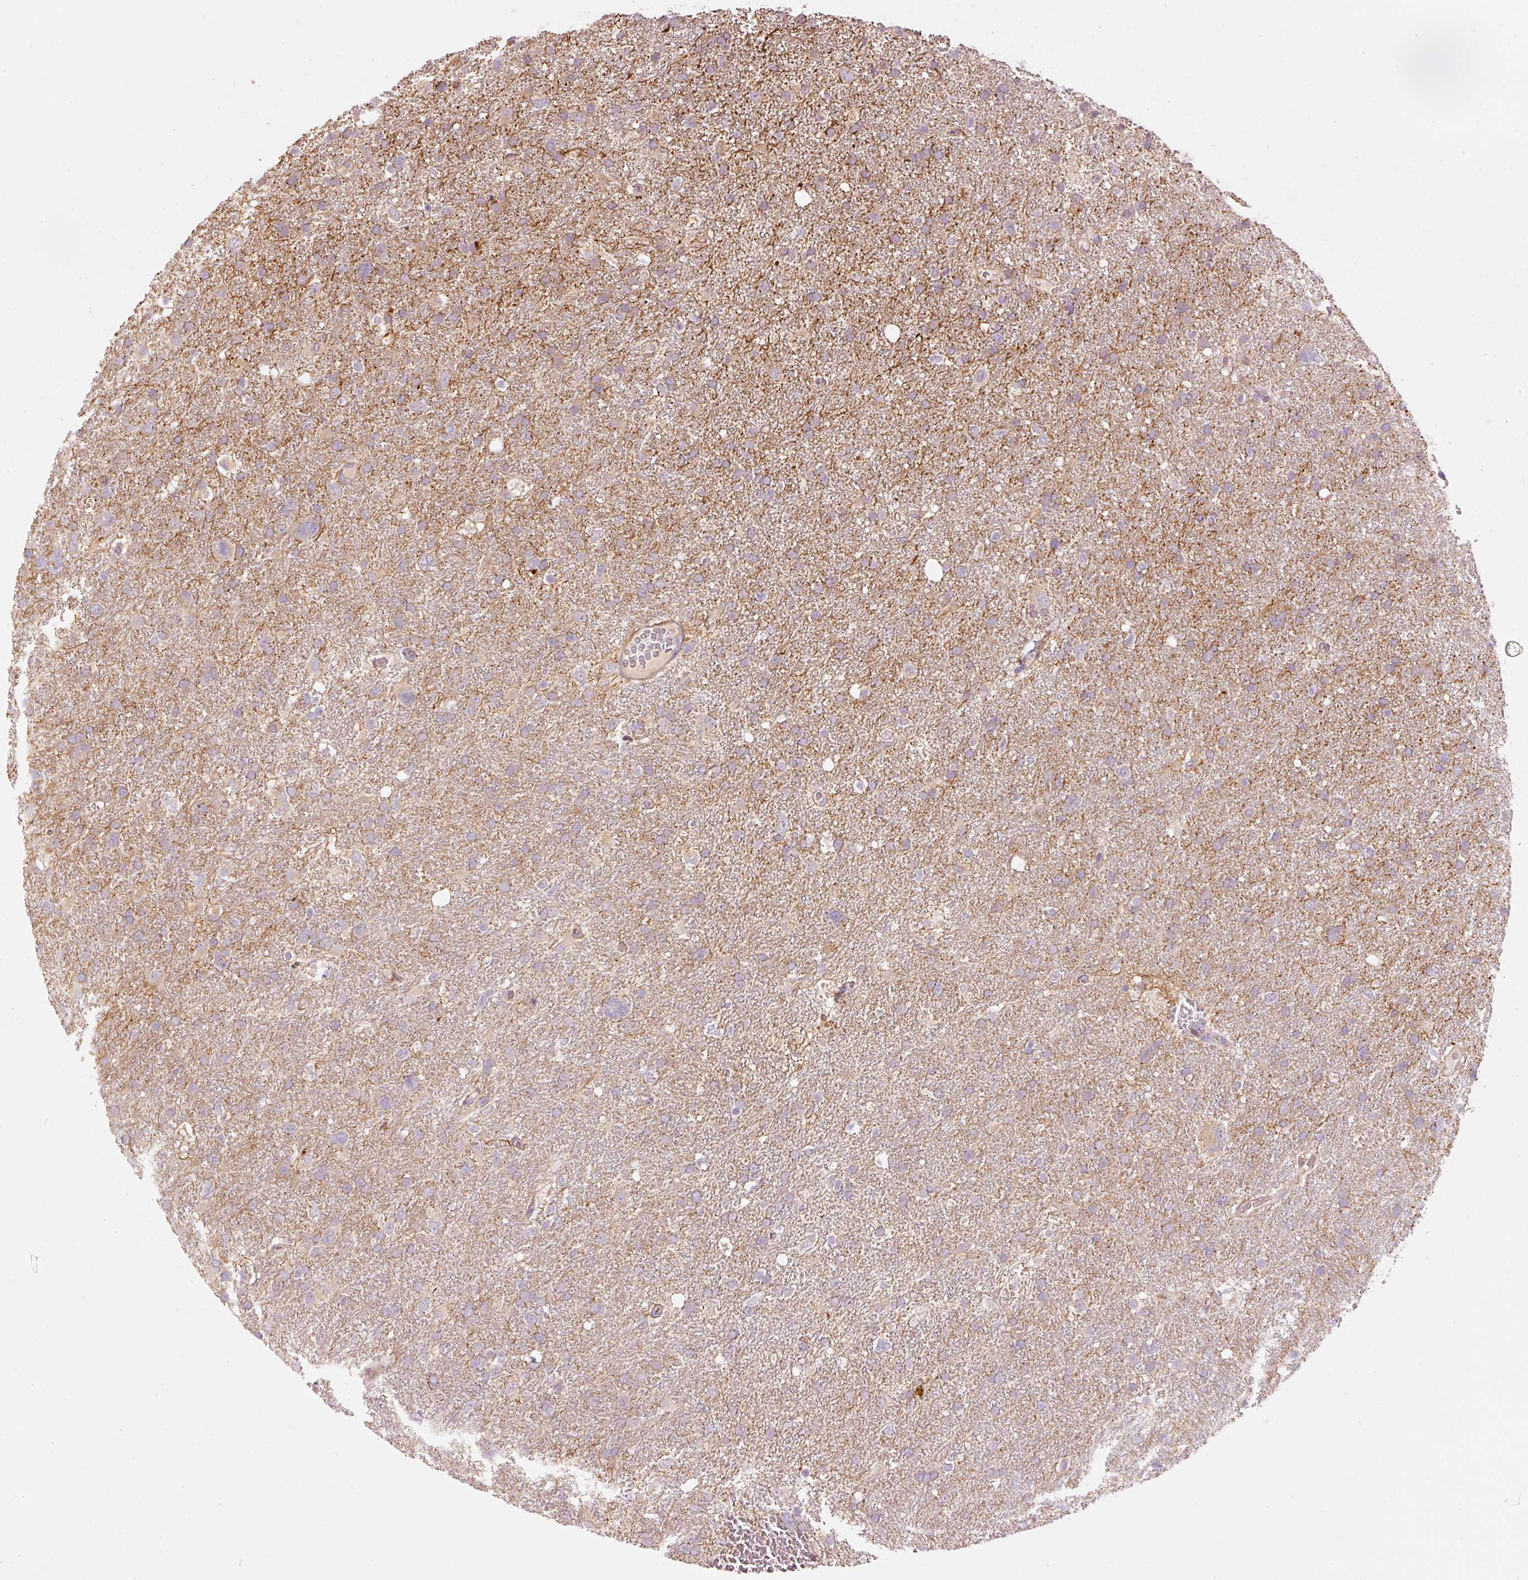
{"staining": {"intensity": "moderate", "quantity": "25%-75%", "location": "cytoplasmic/membranous"}, "tissue": "glioma", "cell_type": "Tumor cells", "image_type": "cancer", "snomed": [{"axis": "morphology", "description": "Glioma, malignant, High grade"}, {"axis": "topography", "description": "Brain"}], "caption": "Moderate cytoplasmic/membranous protein positivity is seen in about 25%-75% of tumor cells in high-grade glioma (malignant). (brown staining indicates protein expression, while blue staining denotes nuclei).", "gene": "MAP10", "patient": {"sex": "male", "age": 61}}